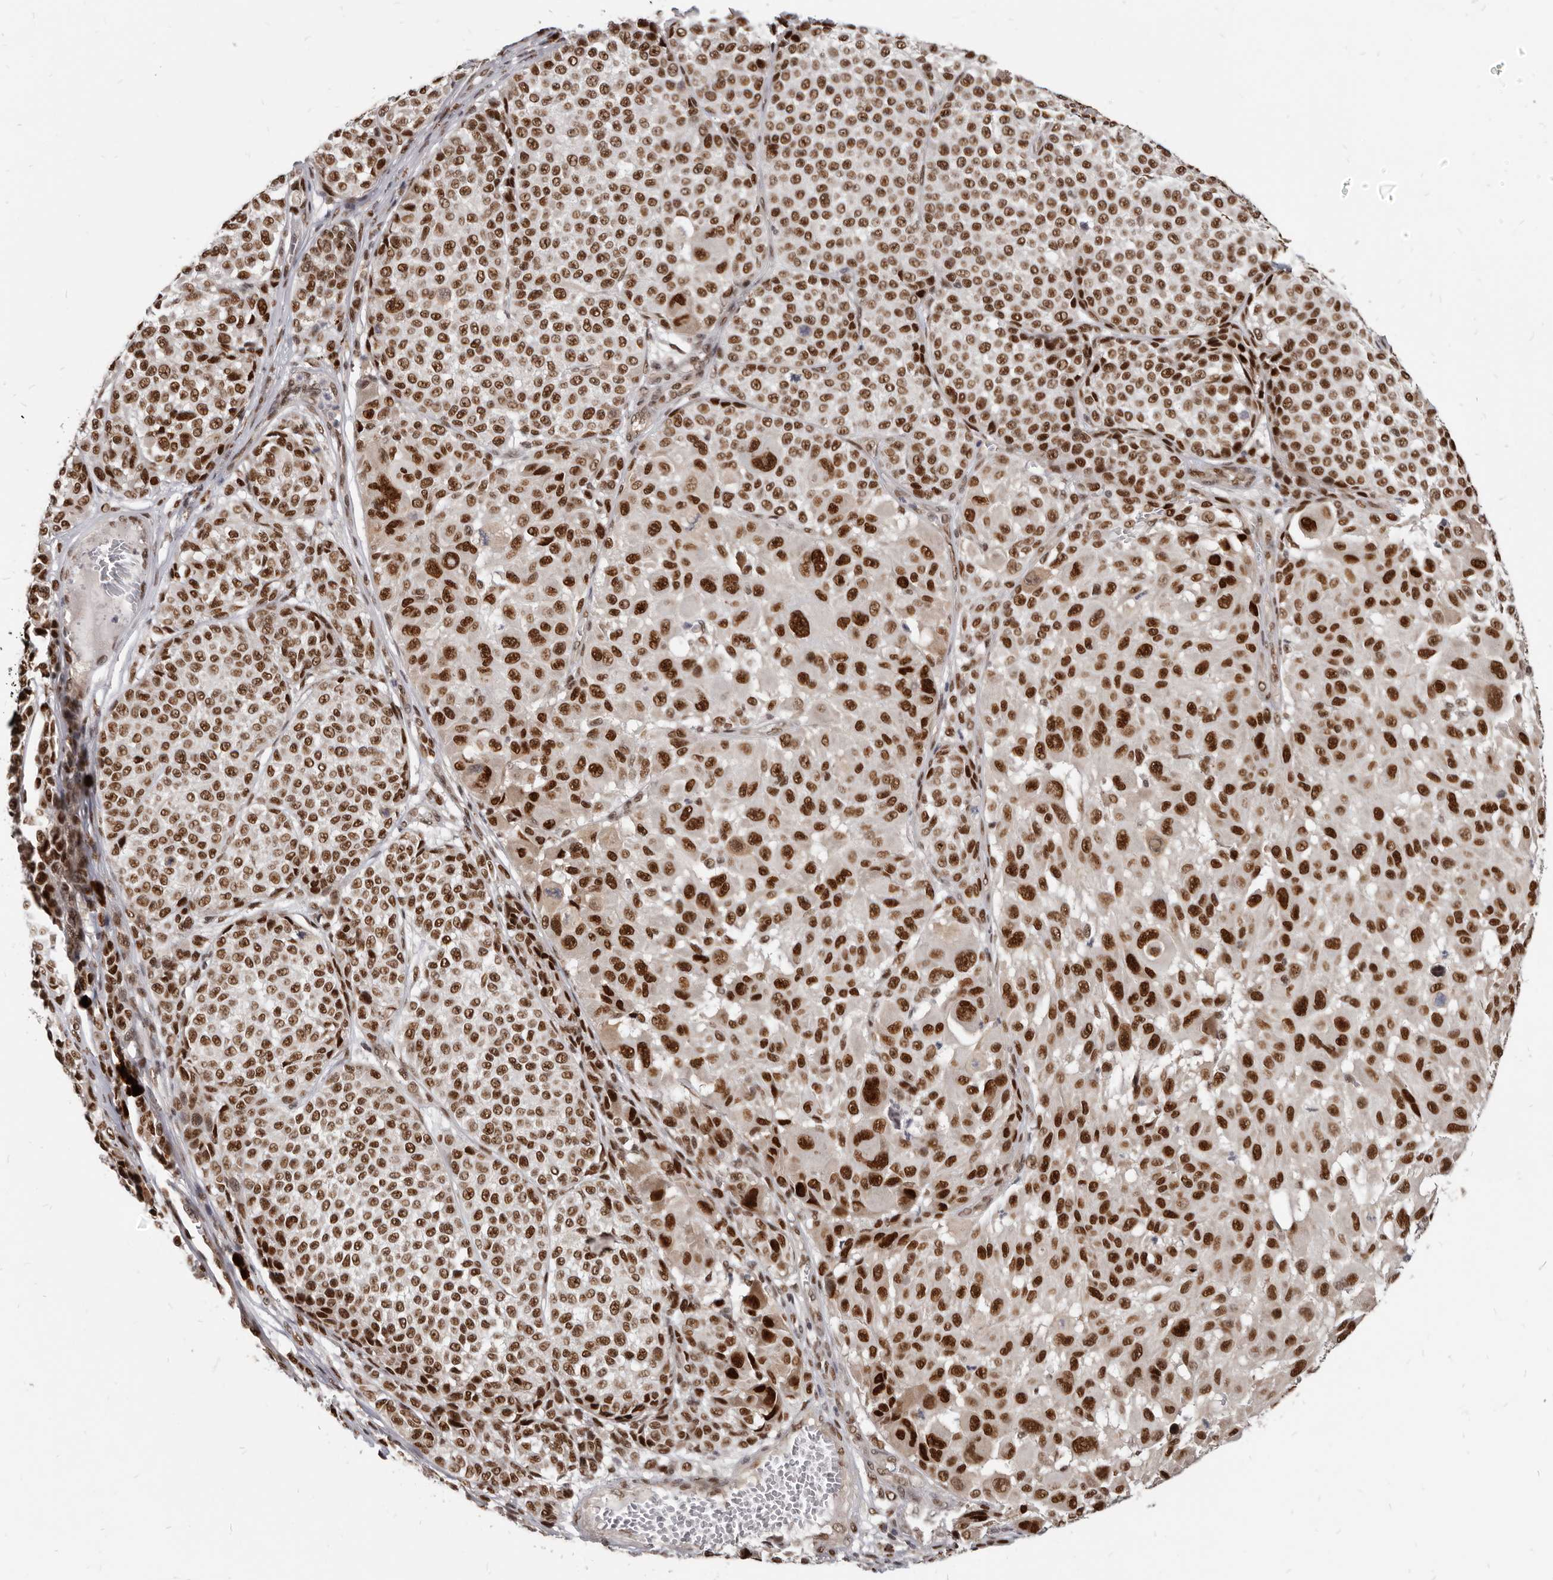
{"staining": {"intensity": "strong", "quantity": ">75%", "location": "nuclear"}, "tissue": "melanoma", "cell_type": "Tumor cells", "image_type": "cancer", "snomed": [{"axis": "morphology", "description": "Malignant melanoma, NOS"}, {"axis": "topography", "description": "Skin"}], "caption": "Human malignant melanoma stained with a protein marker displays strong staining in tumor cells.", "gene": "ATF5", "patient": {"sex": "male", "age": 83}}